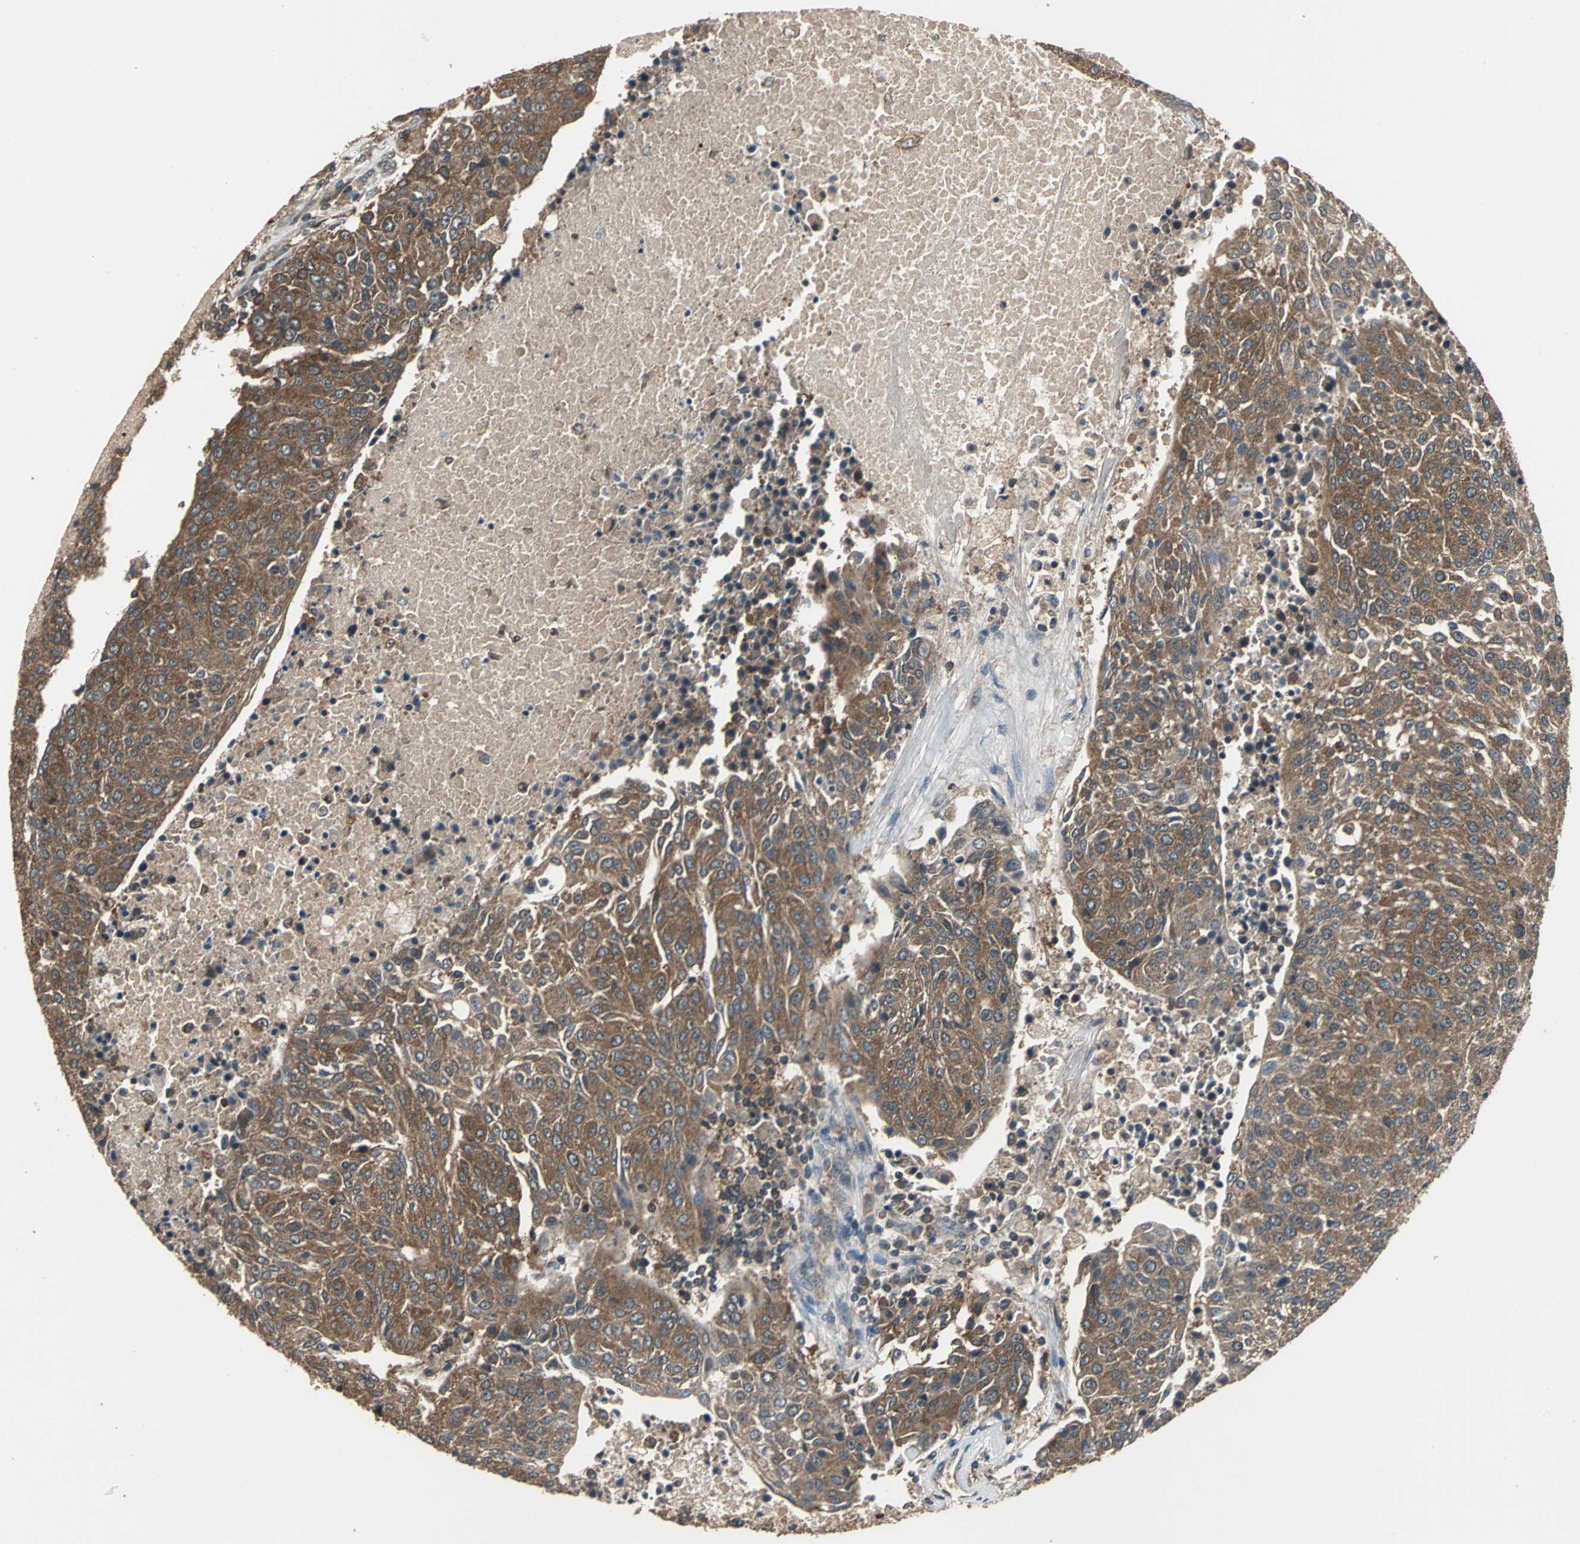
{"staining": {"intensity": "strong", "quantity": ">75%", "location": "cytoplasmic/membranous"}, "tissue": "urothelial cancer", "cell_type": "Tumor cells", "image_type": "cancer", "snomed": [{"axis": "morphology", "description": "Urothelial carcinoma, High grade"}, {"axis": "topography", "description": "Urinary bladder"}], "caption": "An image of urothelial carcinoma (high-grade) stained for a protein reveals strong cytoplasmic/membranous brown staining in tumor cells. (Brightfield microscopy of DAB IHC at high magnification).", "gene": "ZNF608", "patient": {"sex": "female", "age": 85}}